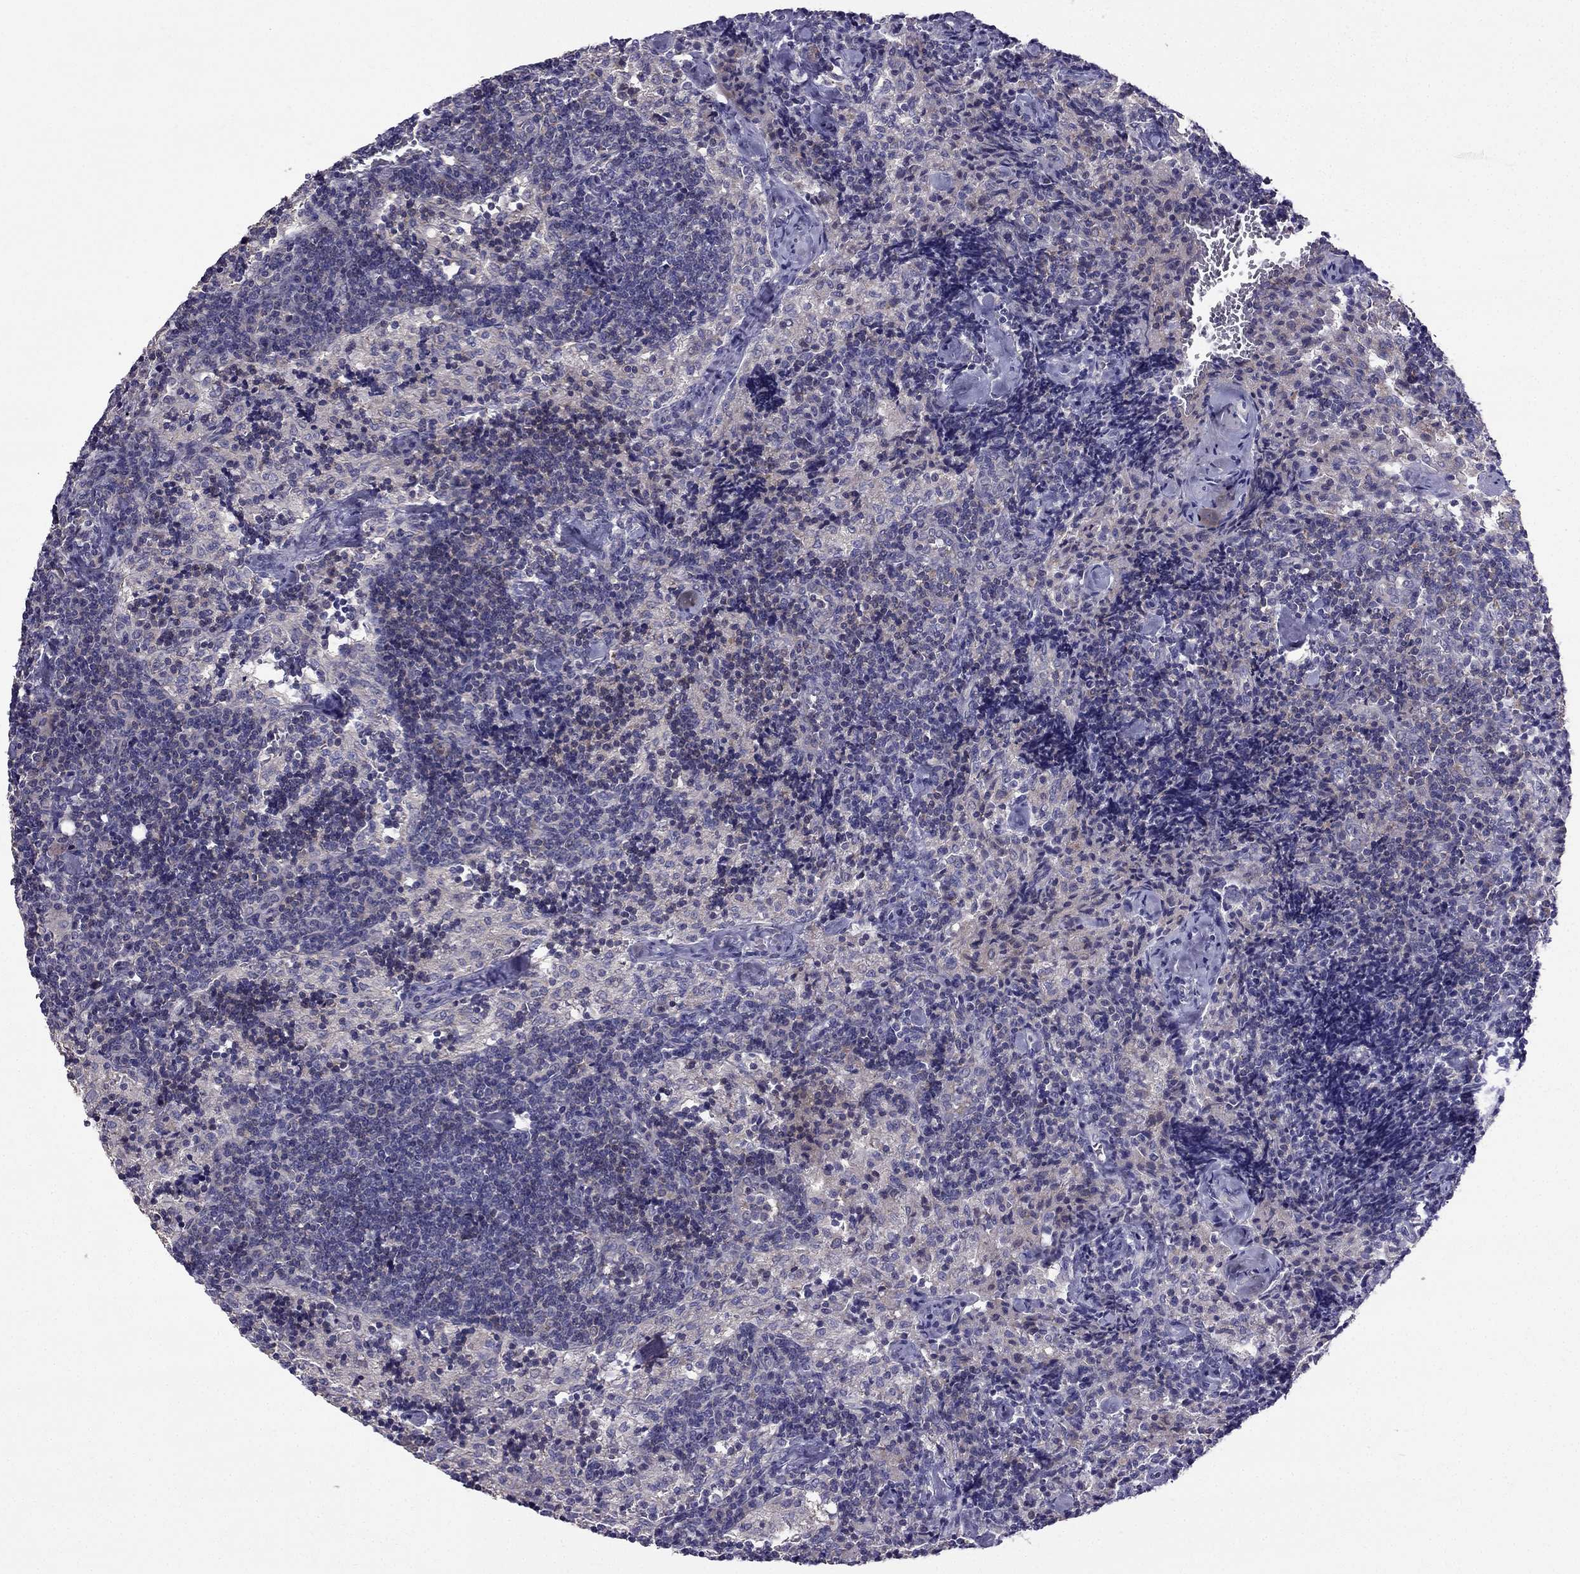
{"staining": {"intensity": "negative", "quantity": "none", "location": "none"}, "tissue": "lymph node", "cell_type": "Germinal center cells", "image_type": "normal", "snomed": [{"axis": "morphology", "description": "Normal tissue, NOS"}, {"axis": "topography", "description": "Lymph node"}], "caption": "The image shows no staining of germinal center cells in benign lymph node. (Immunohistochemistry, brightfield microscopy, high magnification).", "gene": "AS3MT", "patient": {"sex": "female", "age": 52}}